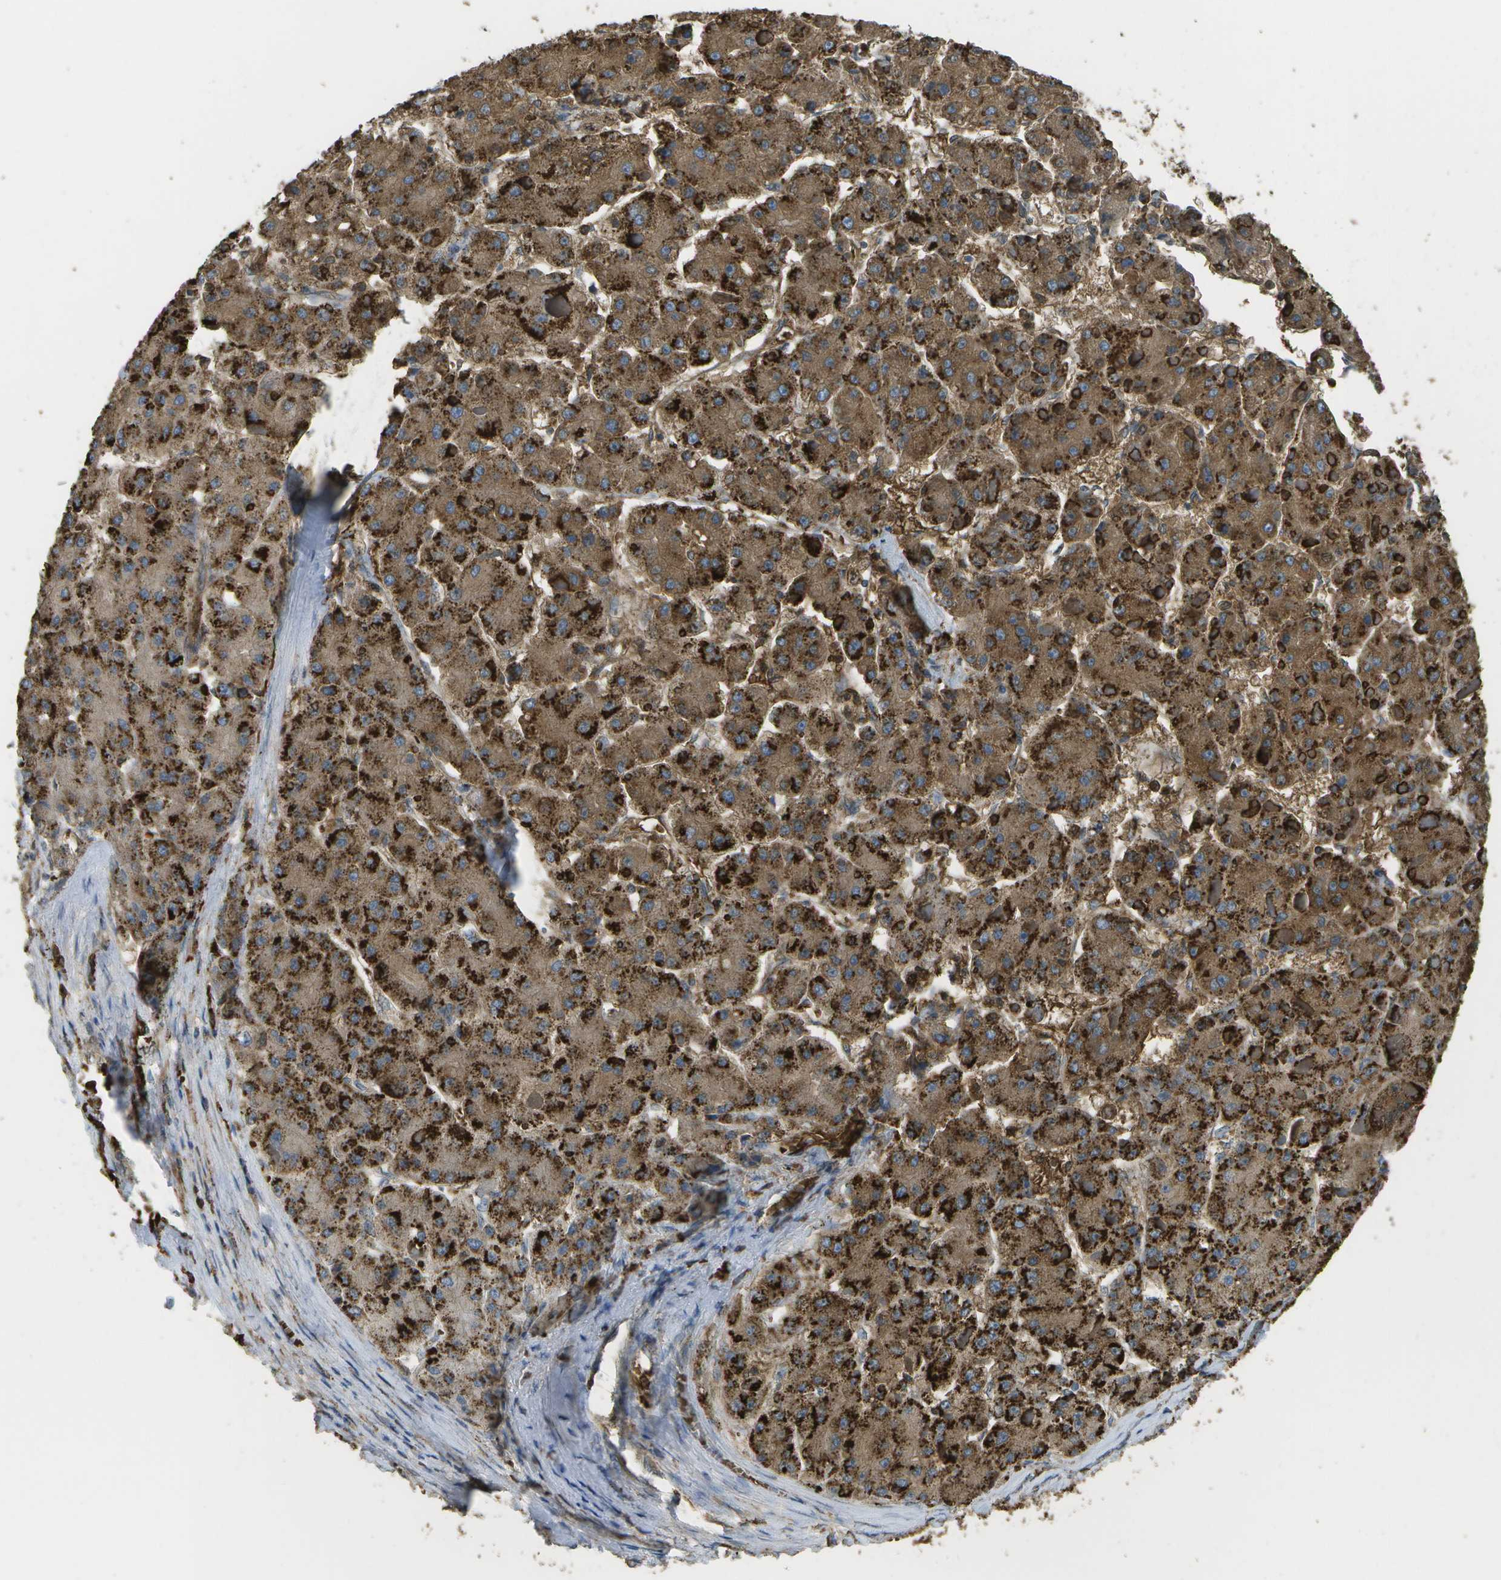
{"staining": {"intensity": "strong", "quantity": ">75%", "location": "cytoplasmic/membranous"}, "tissue": "liver cancer", "cell_type": "Tumor cells", "image_type": "cancer", "snomed": [{"axis": "morphology", "description": "Carcinoma, Hepatocellular, NOS"}, {"axis": "topography", "description": "Liver"}], "caption": "Strong cytoplasmic/membranous protein staining is identified in about >75% of tumor cells in liver cancer.", "gene": "CACHD1", "patient": {"sex": "female", "age": 73}}